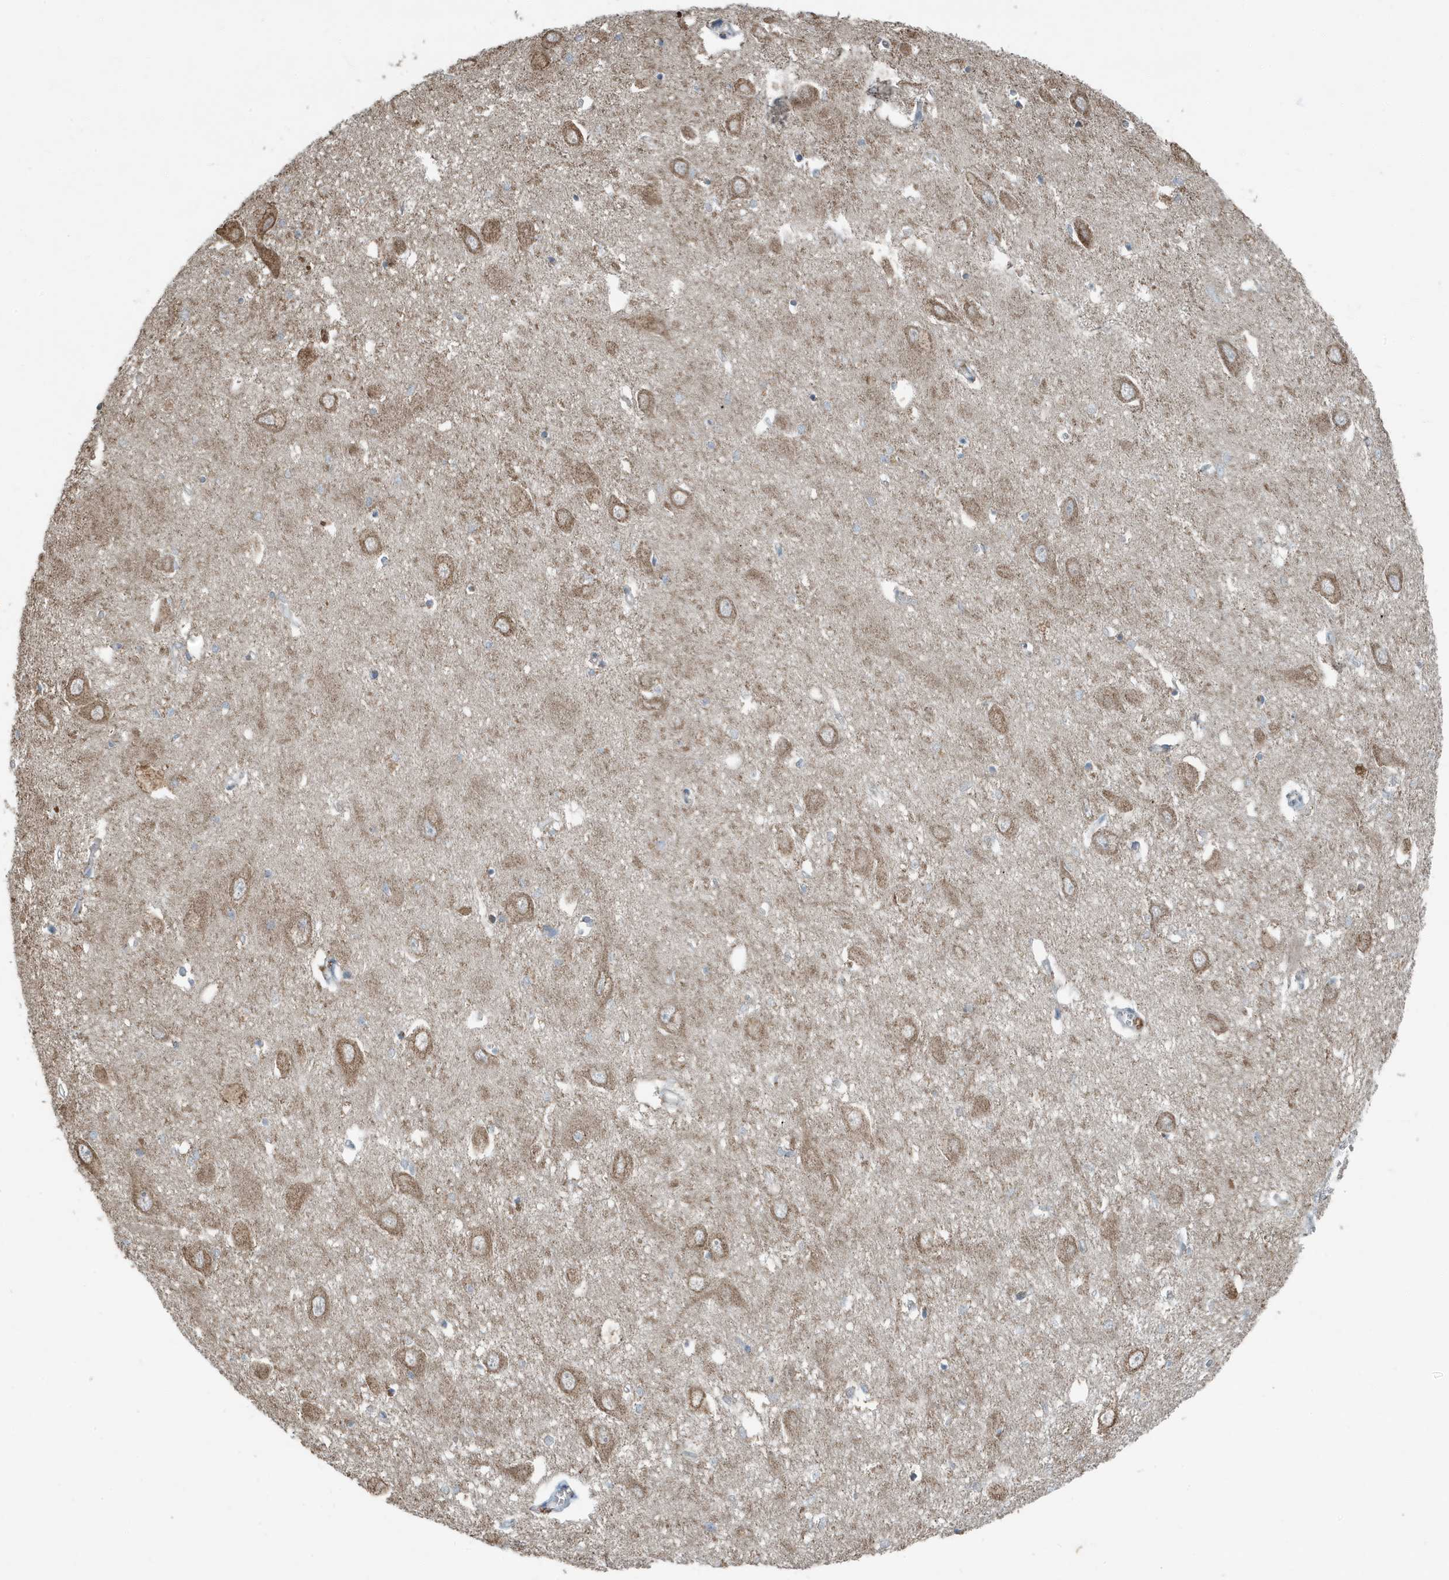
{"staining": {"intensity": "weak", "quantity": "<25%", "location": "cytoplasmic/membranous"}, "tissue": "hippocampus", "cell_type": "Glial cells", "image_type": "normal", "snomed": [{"axis": "morphology", "description": "Normal tissue, NOS"}, {"axis": "topography", "description": "Hippocampus"}], "caption": "Immunohistochemical staining of unremarkable hippocampus exhibits no significant expression in glial cells. (DAB immunohistochemistry, high magnification).", "gene": "MT", "patient": {"sex": "female", "age": 64}}